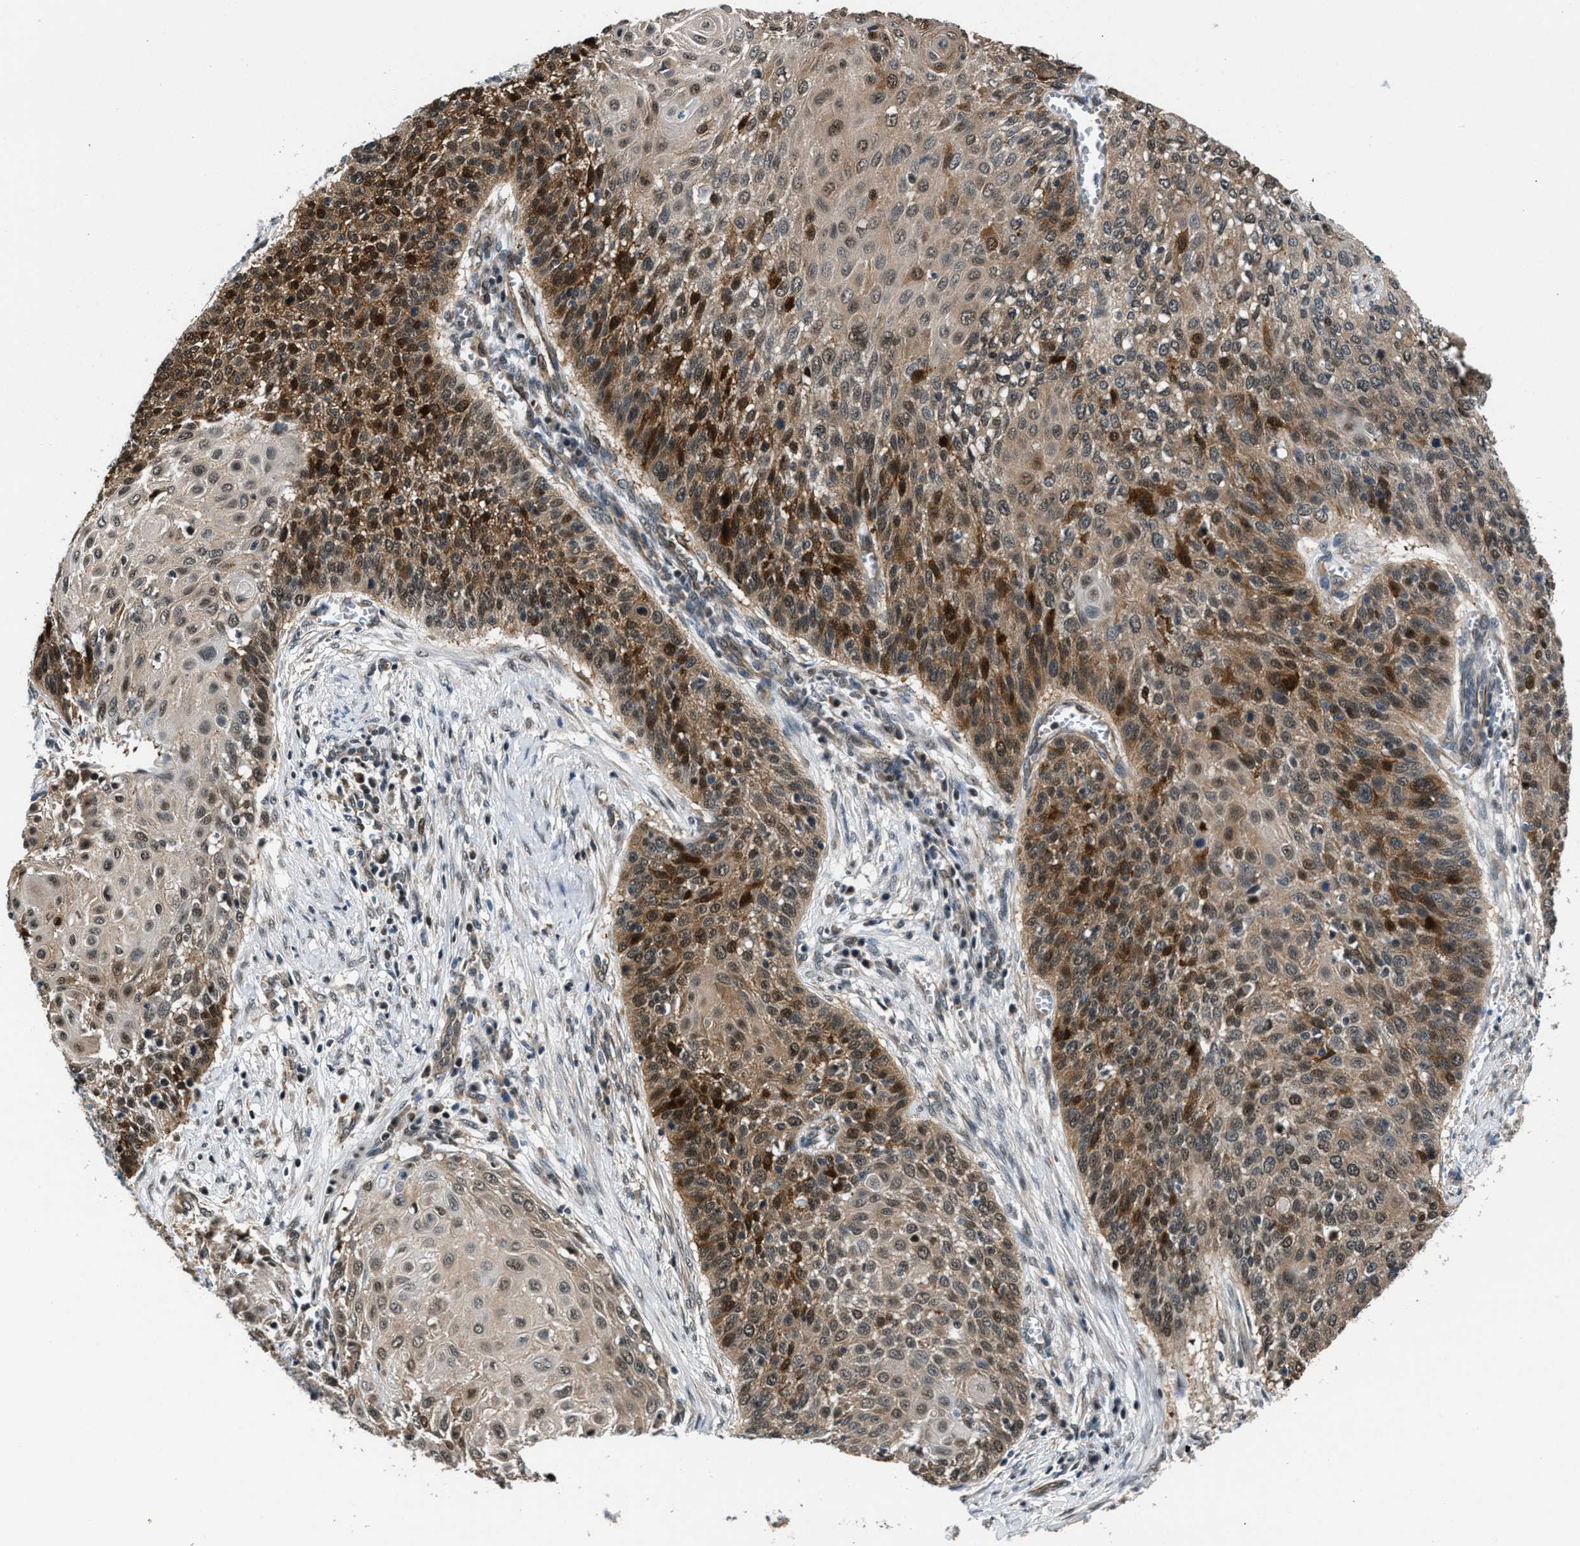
{"staining": {"intensity": "moderate", "quantity": ">75%", "location": "cytoplasmic/membranous"}, "tissue": "cervical cancer", "cell_type": "Tumor cells", "image_type": "cancer", "snomed": [{"axis": "morphology", "description": "Squamous cell carcinoma, NOS"}, {"axis": "topography", "description": "Cervix"}], "caption": "Tumor cells show medium levels of moderate cytoplasmic/membranous positivity in approximately >75% of cells in squamous cell carcinoma (cervical). The staining was performed using DAB (3,3'-diaminobenzidine), with brown indicating positive protein expression. Nuclei are stained blue with hematoxylin.", "gene": "RBM33", "patient": {"sex": "female", "age": 39}}